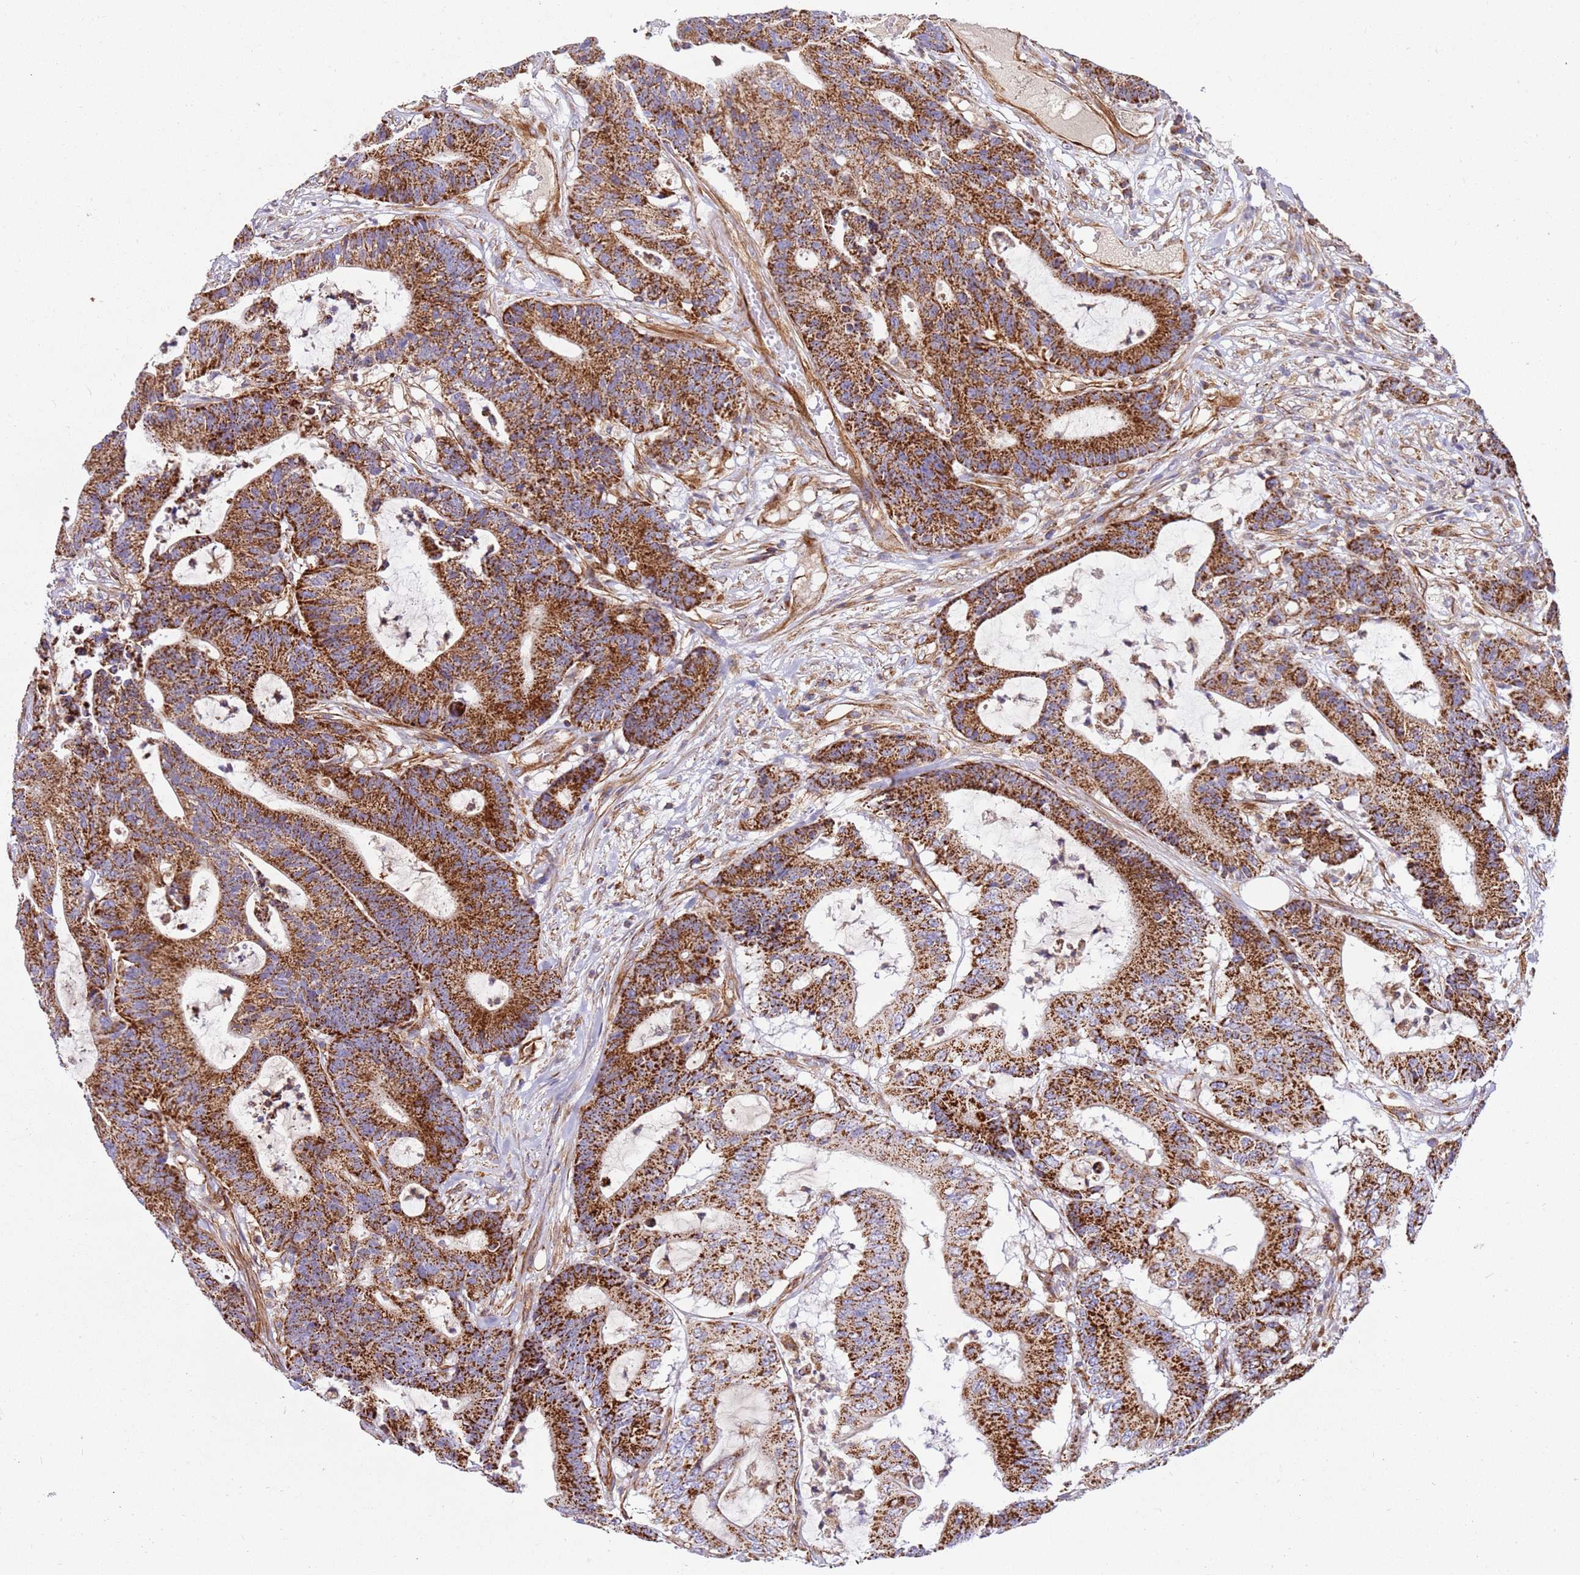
{"staining": {"intensity": "strong", "quantity": ">75%", "location": "cytoplasmic/membranous"}, "tissue": "colorectal cancer", "cell_type": "Tumor cells", "image_type": "cancer", "snomed": [{"axis": "morphology", "description": "Adenocarcinoma, NOS"}, {"axis": "topography", "description": "Colon"}], "caption": "The photomicrograph demonstrates staining of colorectal cancer (adenocarcinoma), revealing strong cytoplasmic/membranous protein expression (brown color) within tumor cells.", "gene": "MRPL20", "patient": {"sex": "female", "age": 84}}